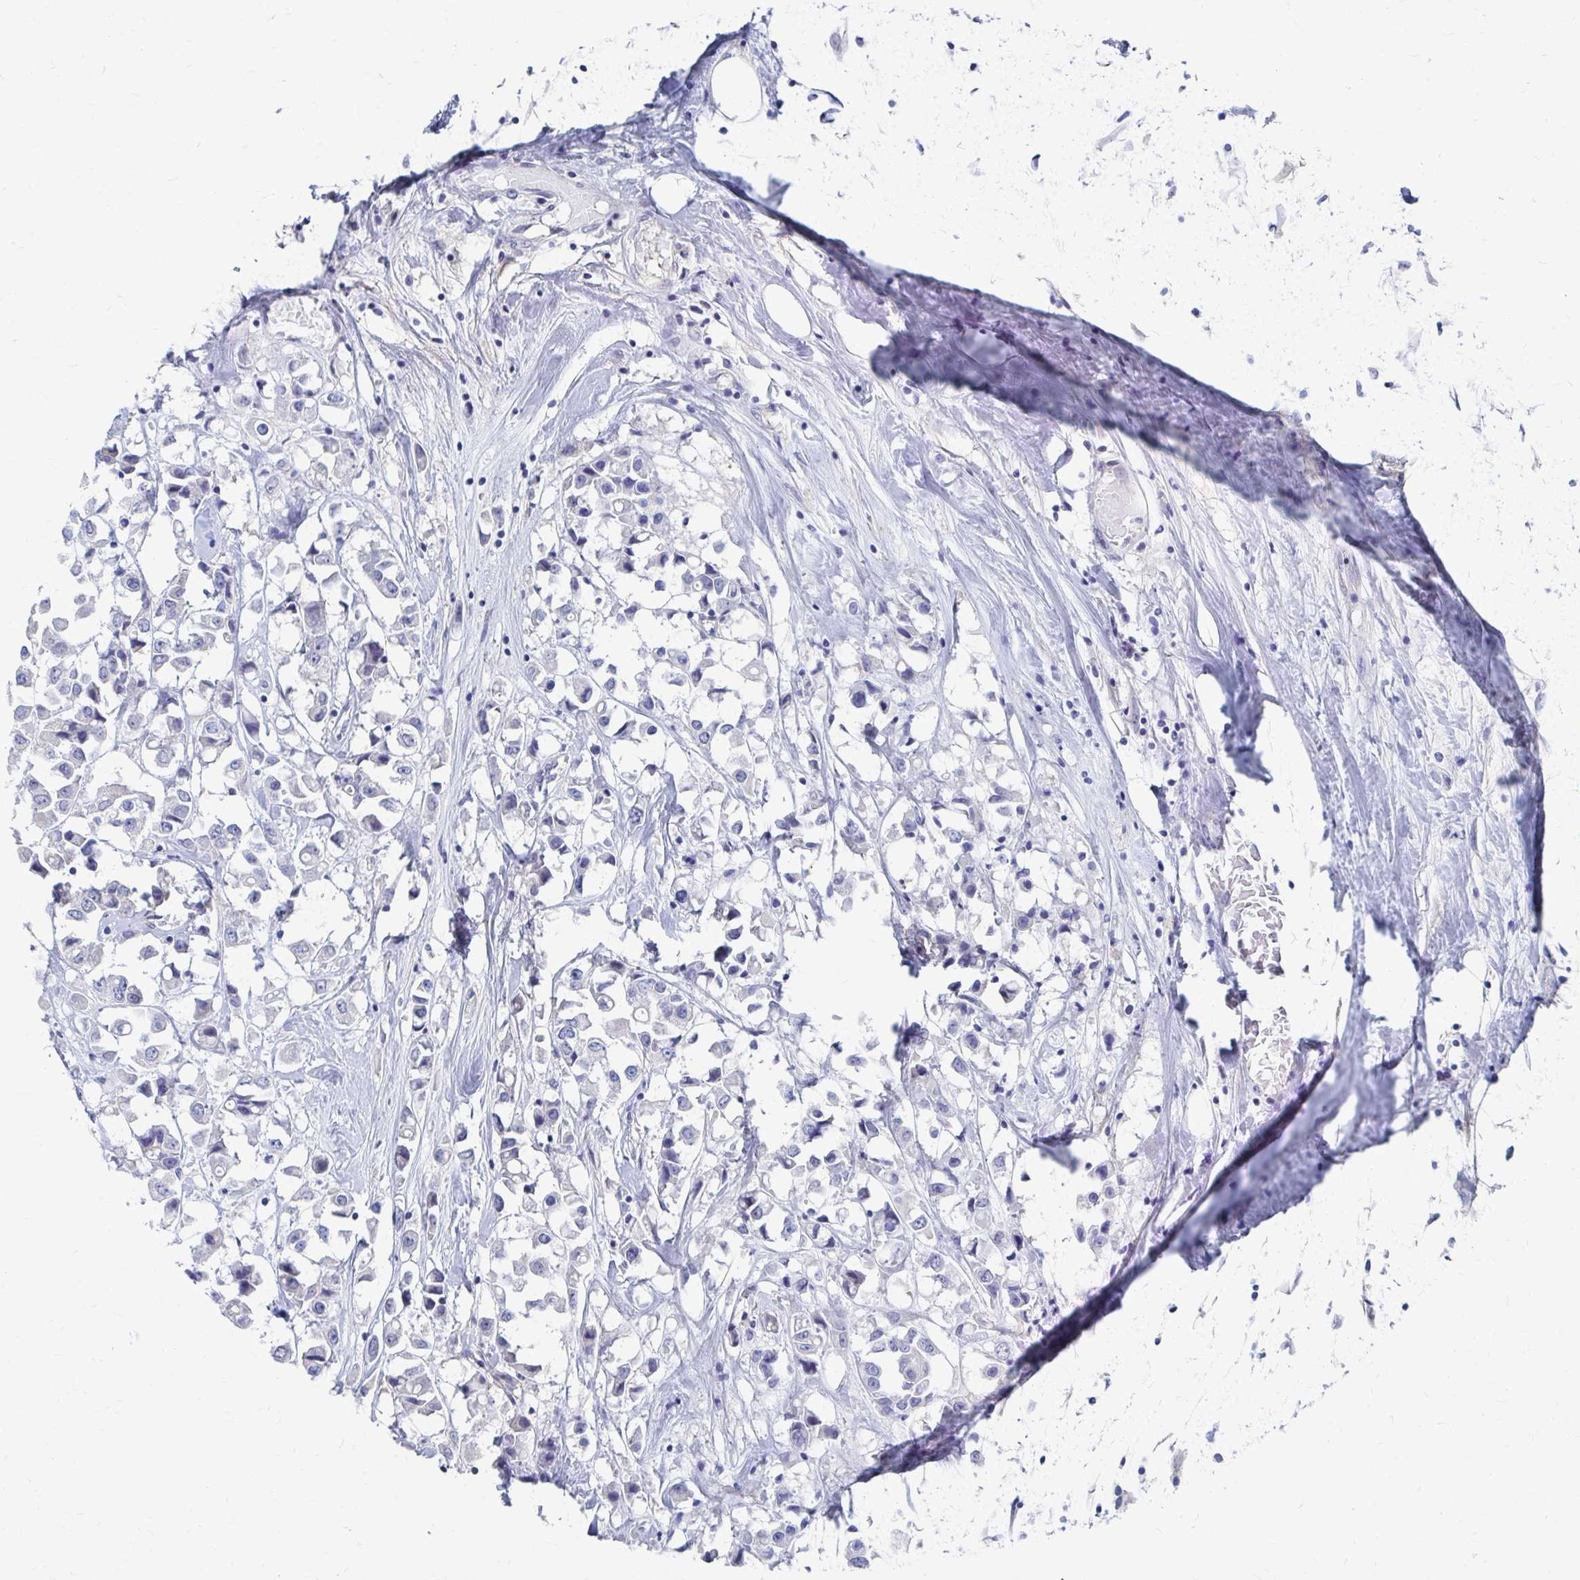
{"staining": {"intensity": "negative", "quantity": "none", "location": "none"}, "tissue": "breast cancer", "cell_type": "Tumor cells", "image_type": "cancer", "snomed": [{"axis": "morphology", "description": "Duct carcinoma"}, {"axis": "topography", "description": "Breast"}], "caption": "There is no significant staining in tumor cells of breast cancer (infiltrating ductal carcinoma).", "gene": "PLEKHG7", "patient": {"sex": "female", "age": 61}}